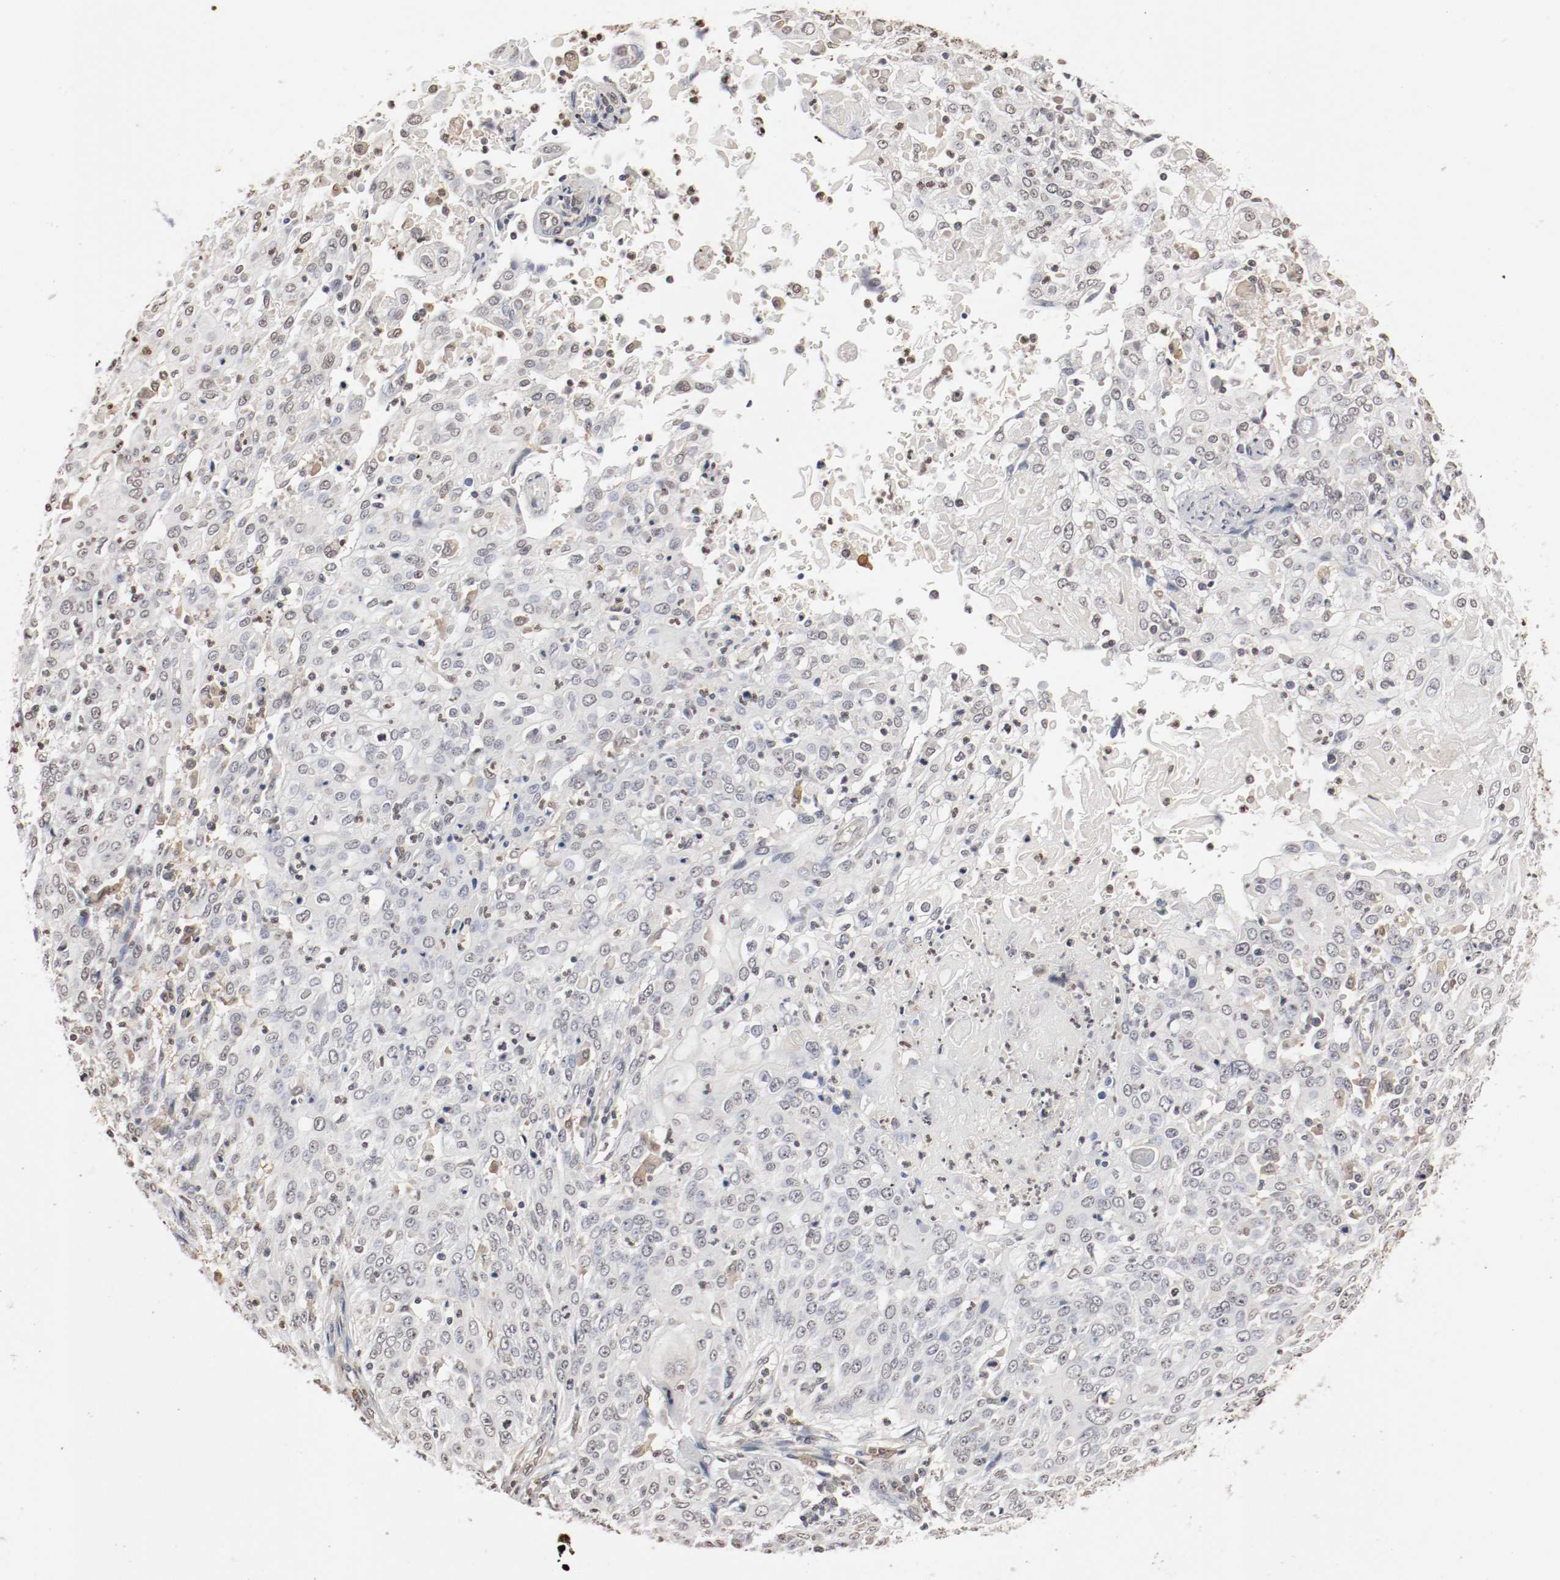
{"staining": {"intensity": "negative", "quantity": "none", "location": "none"}, "tissue": "cervical cancer", "cell_type": "Tumor cells", "image_type": "cancer", "snomed": [{"axis": "morphology", "description": "Squamous cell carcinoma, NOS"}, {"axis": "topography", "description": "Cervix"}], "caption": "Squamous cell carcinoma (cervical) stained for a protein using IHC exhibits no staining tumor cells.", "gene": "WASL", "patient": {"sex": "female", "age": 39}}